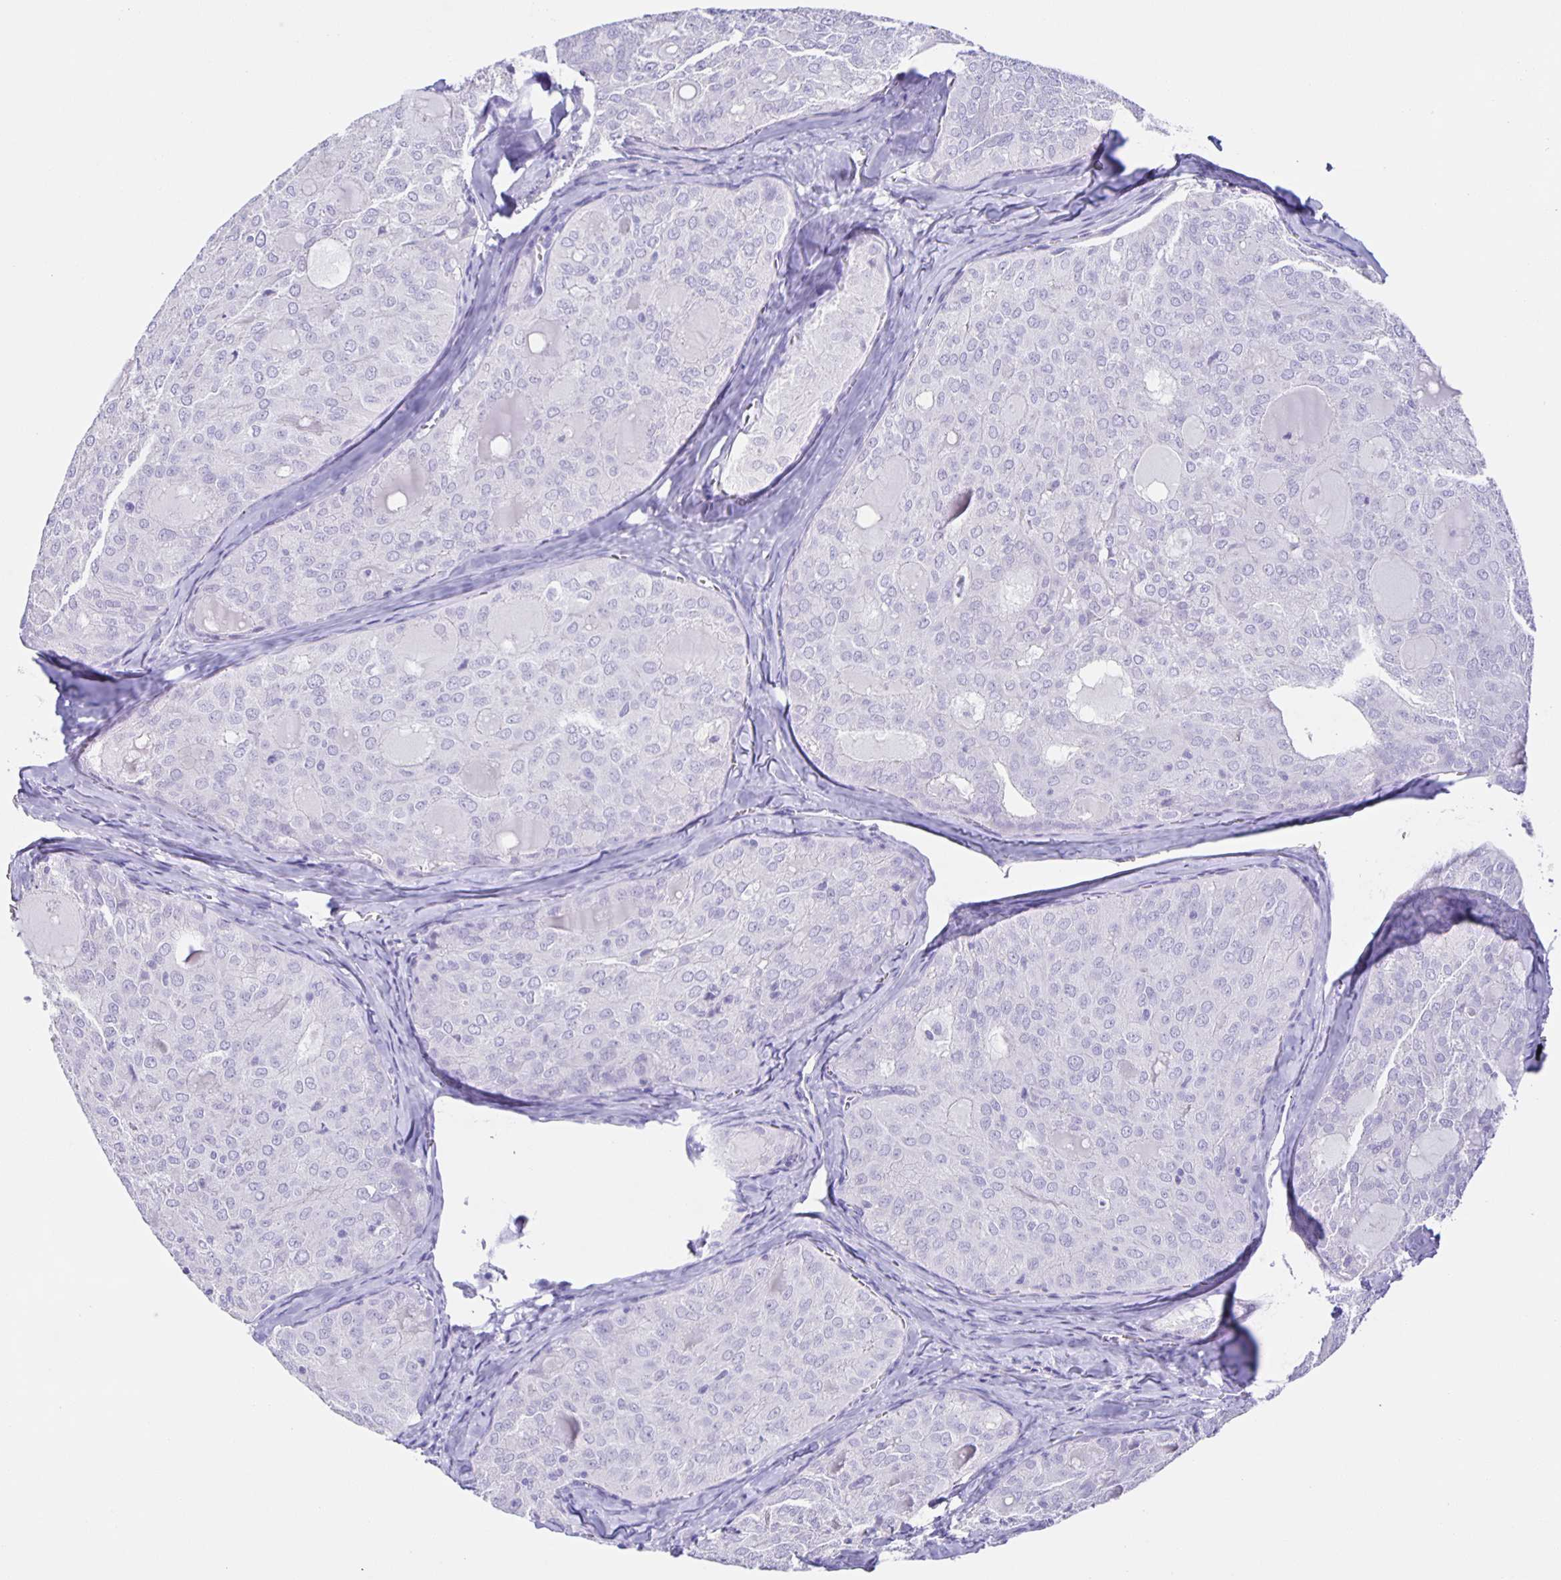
{"staining": {"intensity": "negative", "quantity": "none", "location": "none"}, "tissue": "thyroid cancer", "cell_type": "Tumor cells", "image_type": "cancer", "snomed": [{"axis": "morphology", "description": "Follicular adenoma carcinoma, NOS"}, {"axis": "topography", "description": "Thyroid gland"}], "caption": "Photomicrograph shows no protein positivity in tumor cells of thyroid cancer tissue.", "gene": "GUCA2A", "patient": {"sex": "male", "age": 75}}